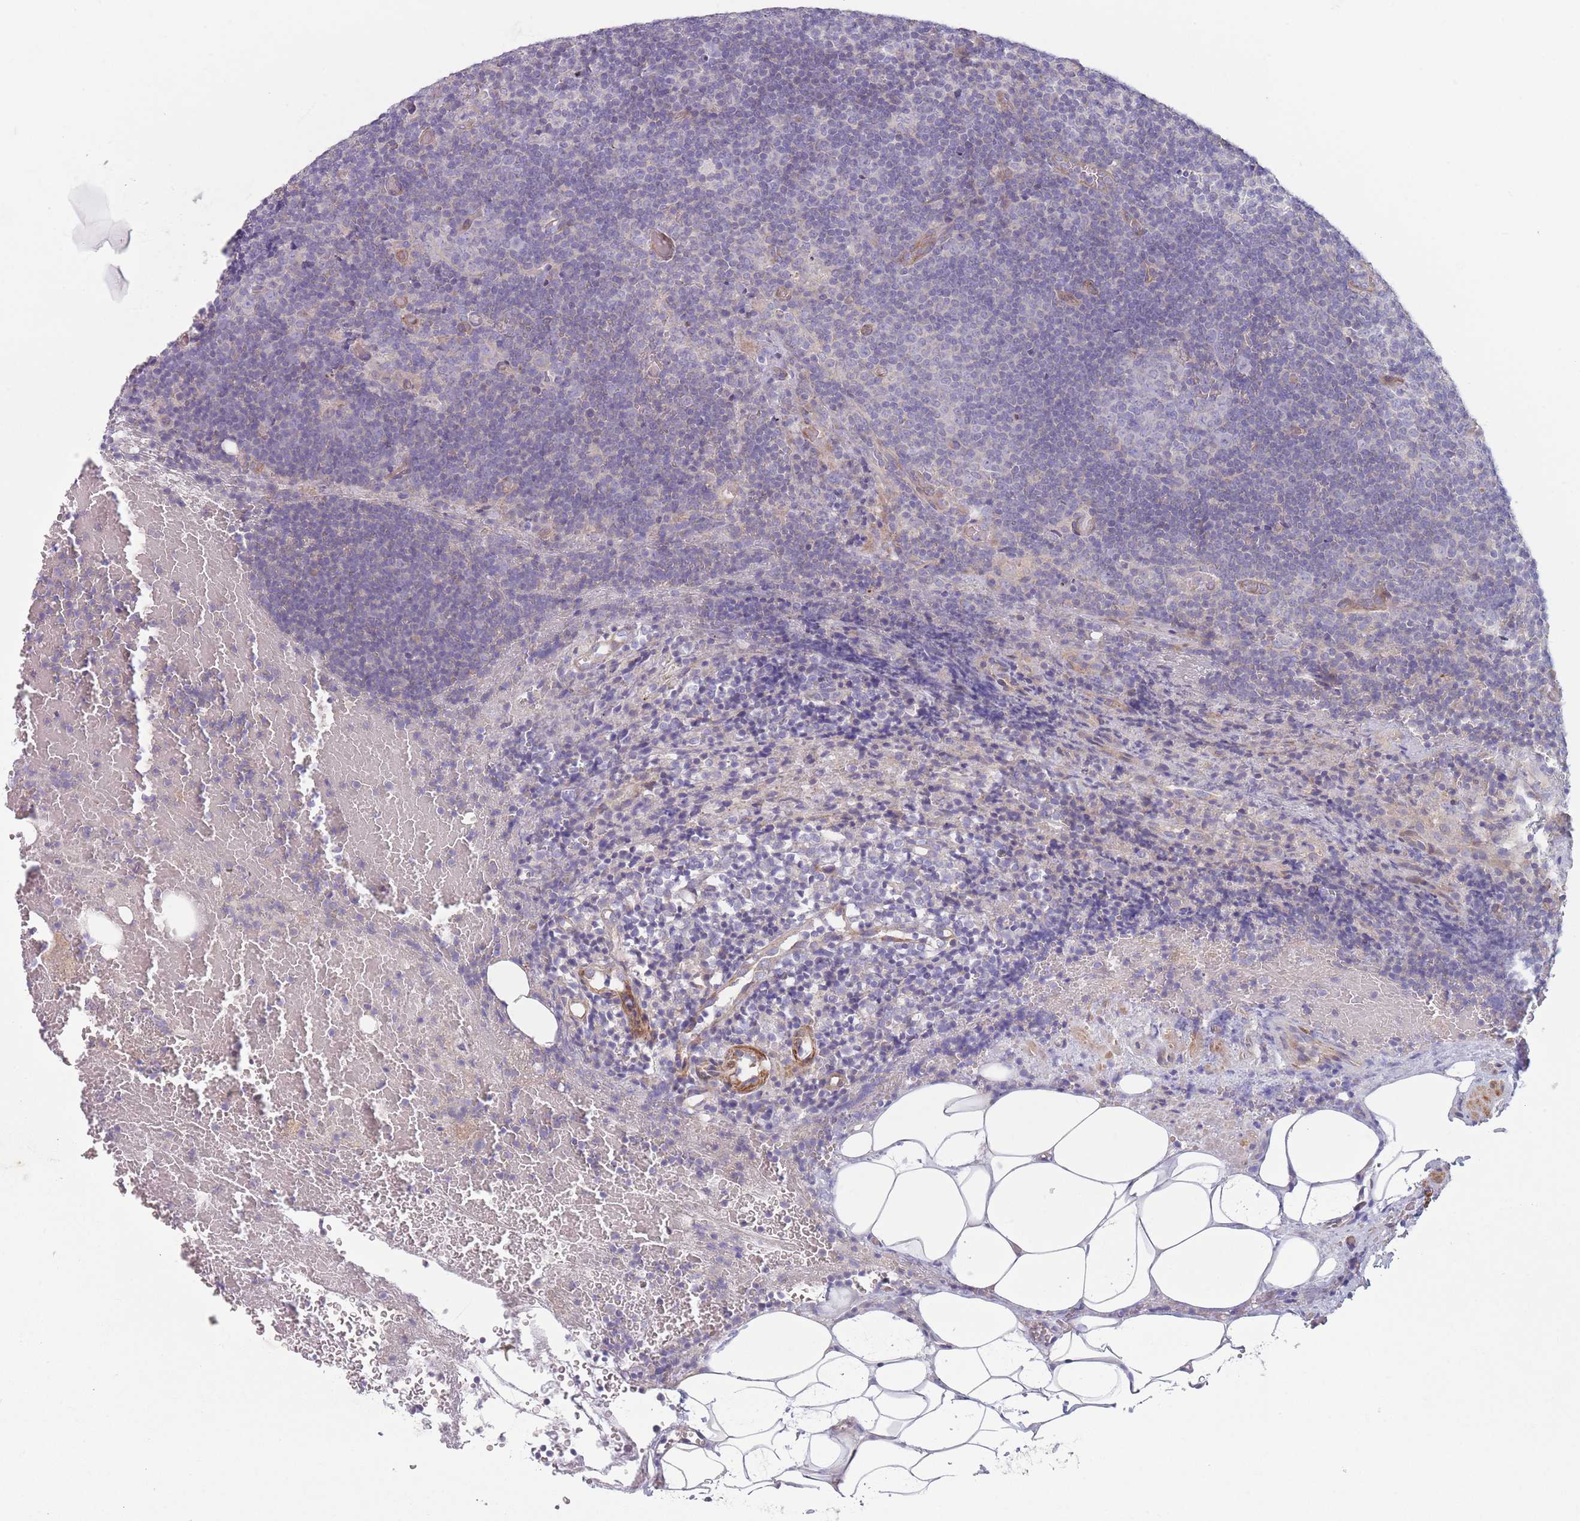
{"staining": {"intensity": "negative", "quantity": "none", "location": "none"}, "tissue": "lymph node", "cell_type": "Germinal center cells", "image_type": "normal", "snomed": [{"axis": "morphology", "description": "Normal tissue, NOS"}, {"axis": "topography", "description": "Lymph node"}], "caption": "Immunohistochemistry image of normal lymph node: human lymph node stained with DAB demonstrates no significant protein staining in germinal center cells.", "gene": "PNPLA5", "patient": {"sex": "male", "age": 58}}